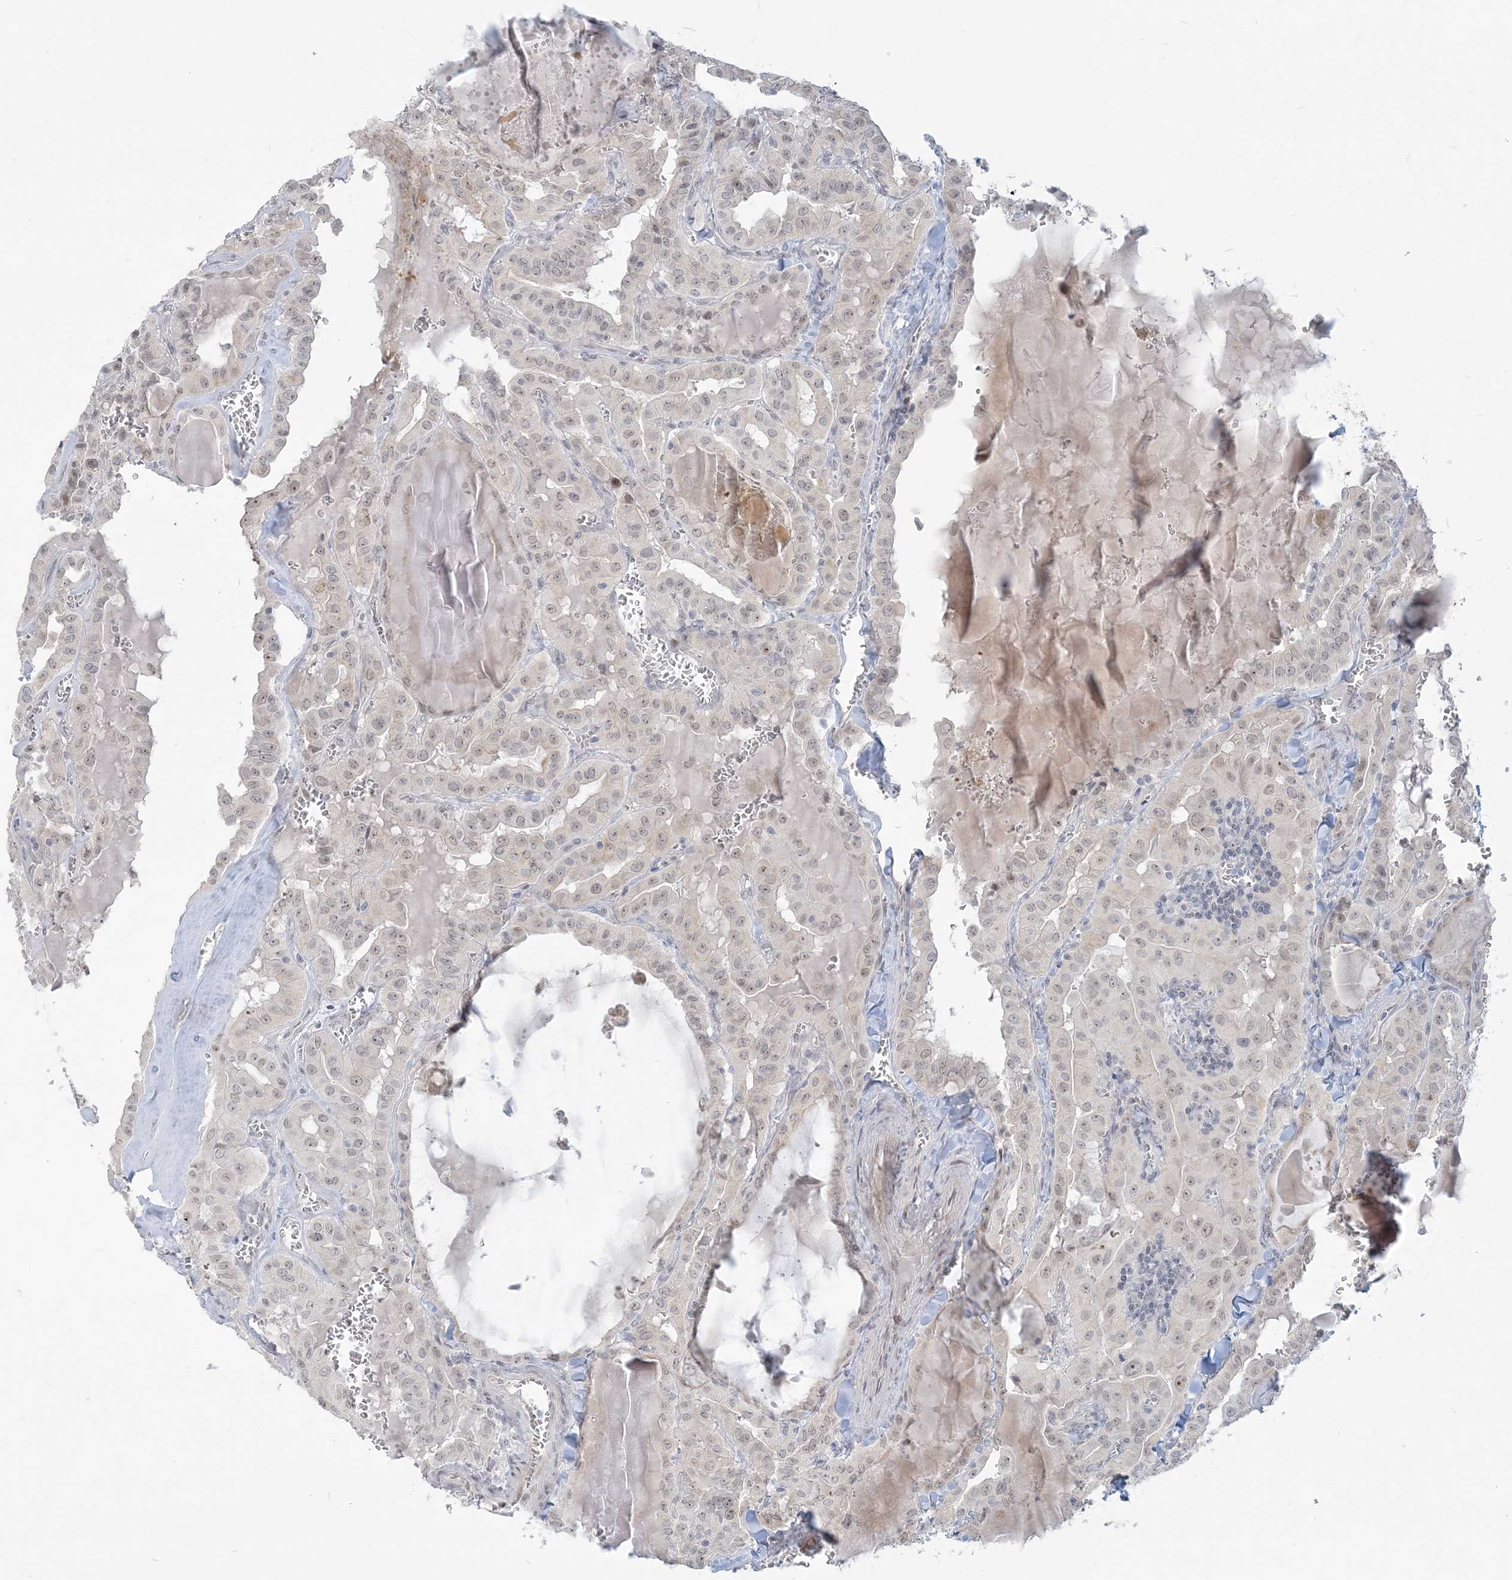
{"staining": {"intensity": "weak", "quantity": "<25%", "location": "nuclear"}, "tissue": "thyroid cancer", "cell_type": "Tumor cells", "image_type": "cancer", "snomed": [{"axis": "morphology", "description": "Papillary adenocarcinoma, NOS"}, {"axis": "topography", "description": "Thyroid gland"}], "caption": "There is no significant expression in tumor cells of papillary adenocarcinoma (thyroid). (Brightfield microscopy of DAB immunohistochemistry (IHC) at high magnification).", "gene": "SDAD1", "patient": {"sex": "male", "age": 52}}